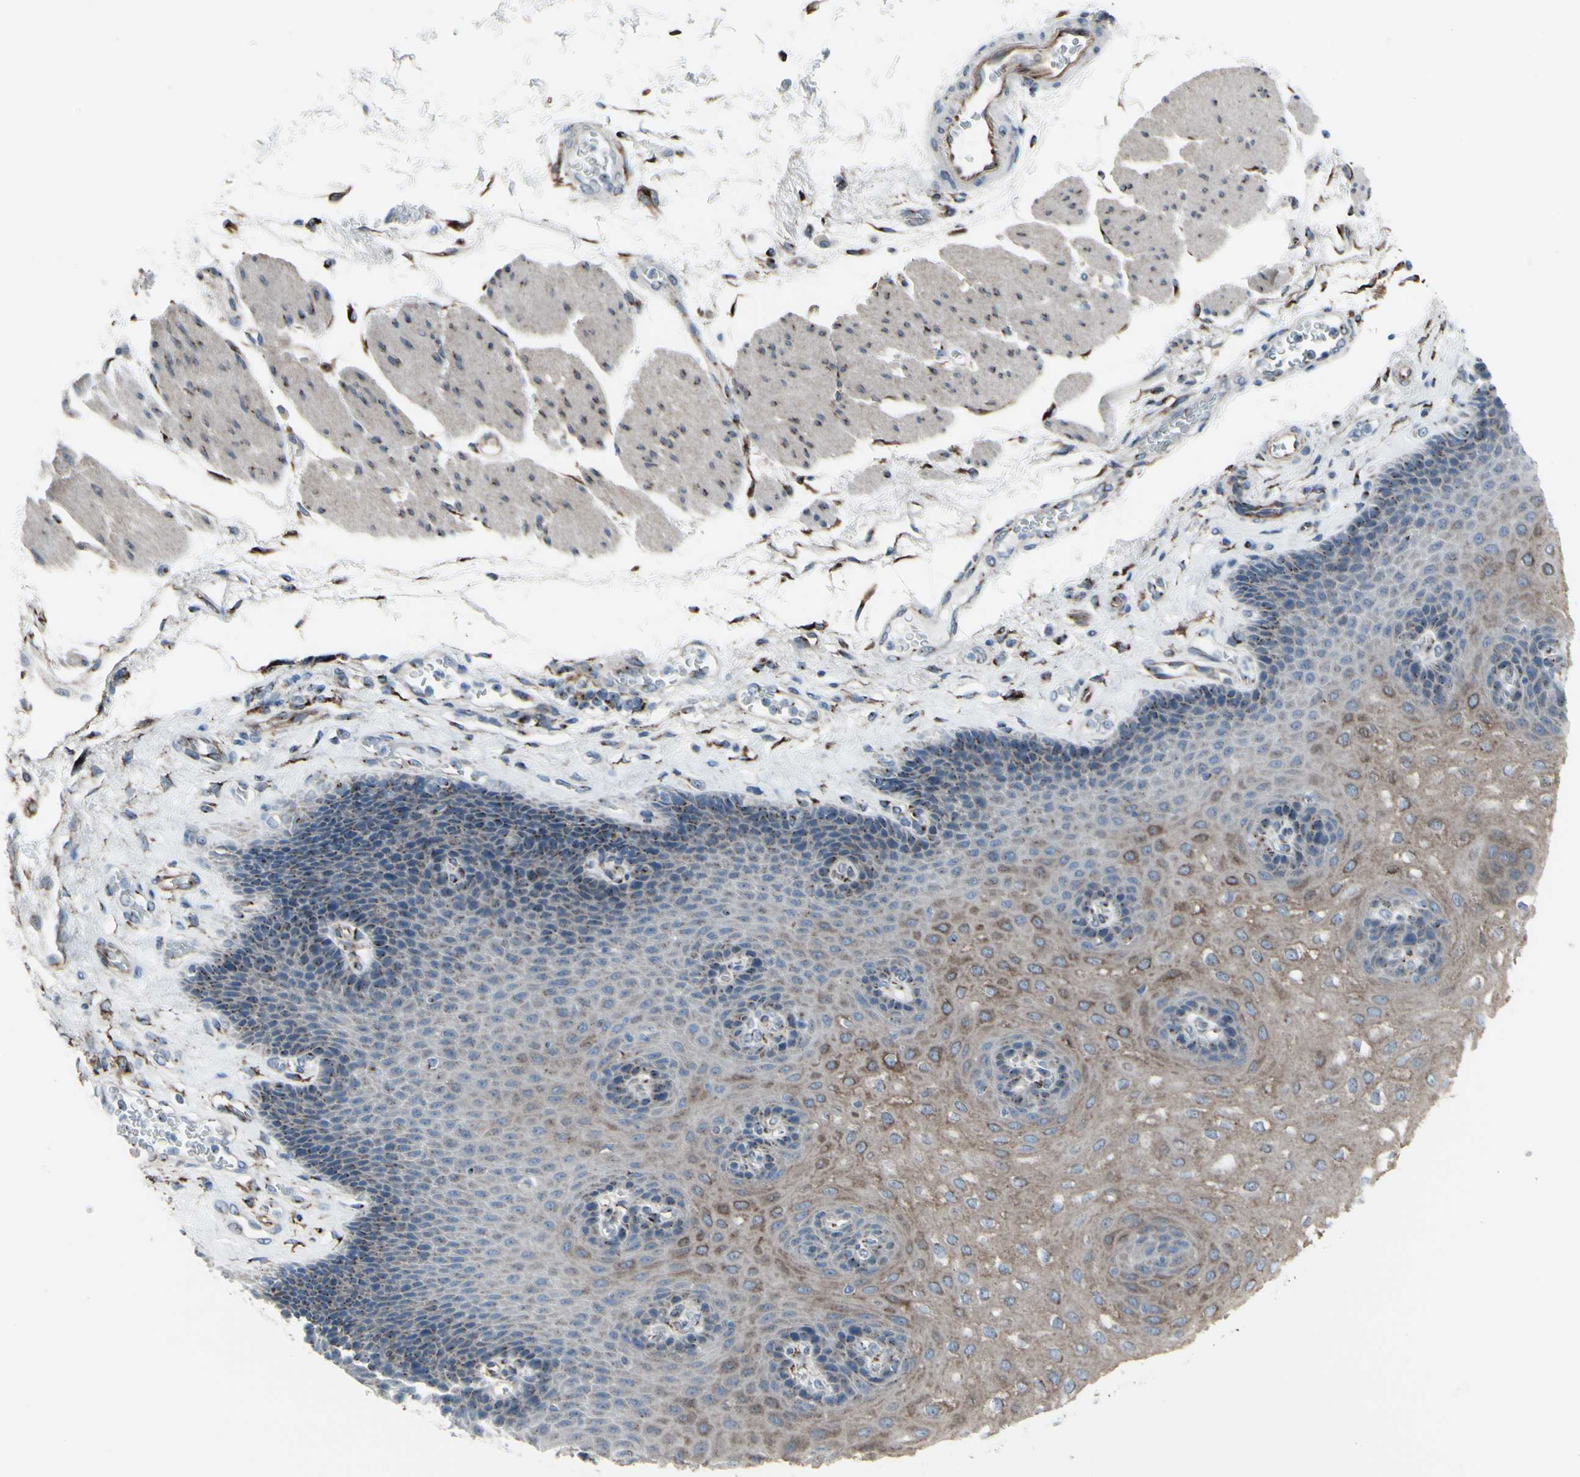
{"staining": {"intensity": "moderate", "quantity": "25%-75%", "location": "cytoplasmic/membranous"}, "tissue": "esophagus", "cell_type": "Squamous epithelial cells", "image_type": "normal", "snomed": [{"axis": "morphology", "description": "Normal tissue, NOS"}, {"axis": "topography", "description": "Esophagus"}], "caption": "Squamous epithelial cells exhibit medium levels of moderate cytoplasmic/membranous positivity in approximately 25%-75% of cells in benign human esophagus.", "gene": "GLG1", "patient": {"sex": "female", "age": 72}}